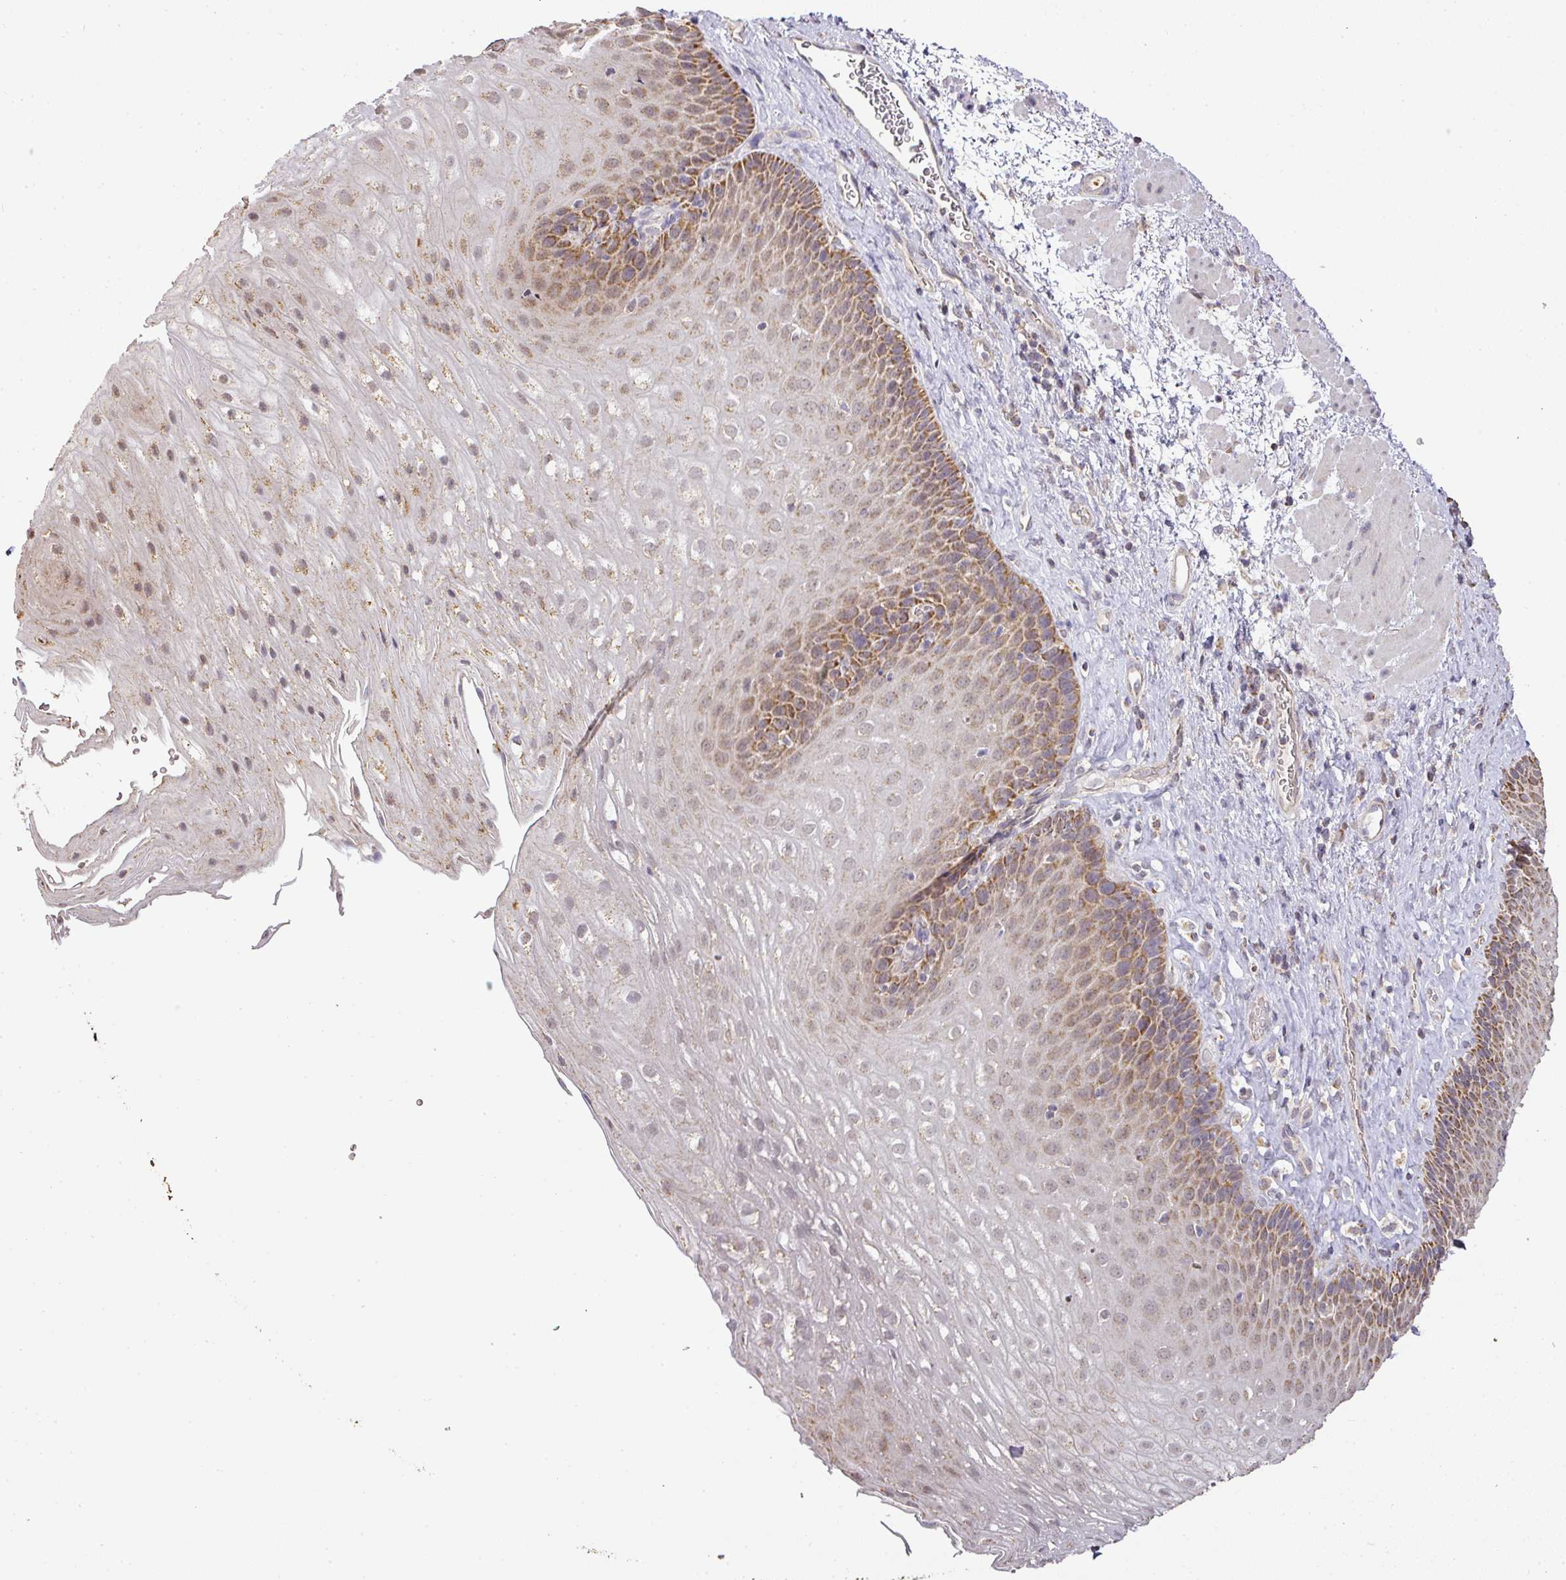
{"staining": {"intensity": "moderate", "quantity": ">75%", "location": "cytoplasmic/membranous"}, "tissue": "esophagus", "cell_type": "Squamous epithelial cells", "image_type": "normal", "snomed": [{"axis": "morphology", "description": "Normal tissue, NOS"}, {"axis": "topography", "description": "Esophagus"}], "caption": "Normal esophagus demonstrates moderate cytoplasmic/membranous positivity in approximately >75% of squamous epithelial cells The protein is stained brown, and the nuclei are stained in blue (DAB (3,3'-diaminobenzidine) IHC with brightfield microscopy, high magnification)..", "gene": "MYOM2", "patient": {"sex": "female", "age": 66}}